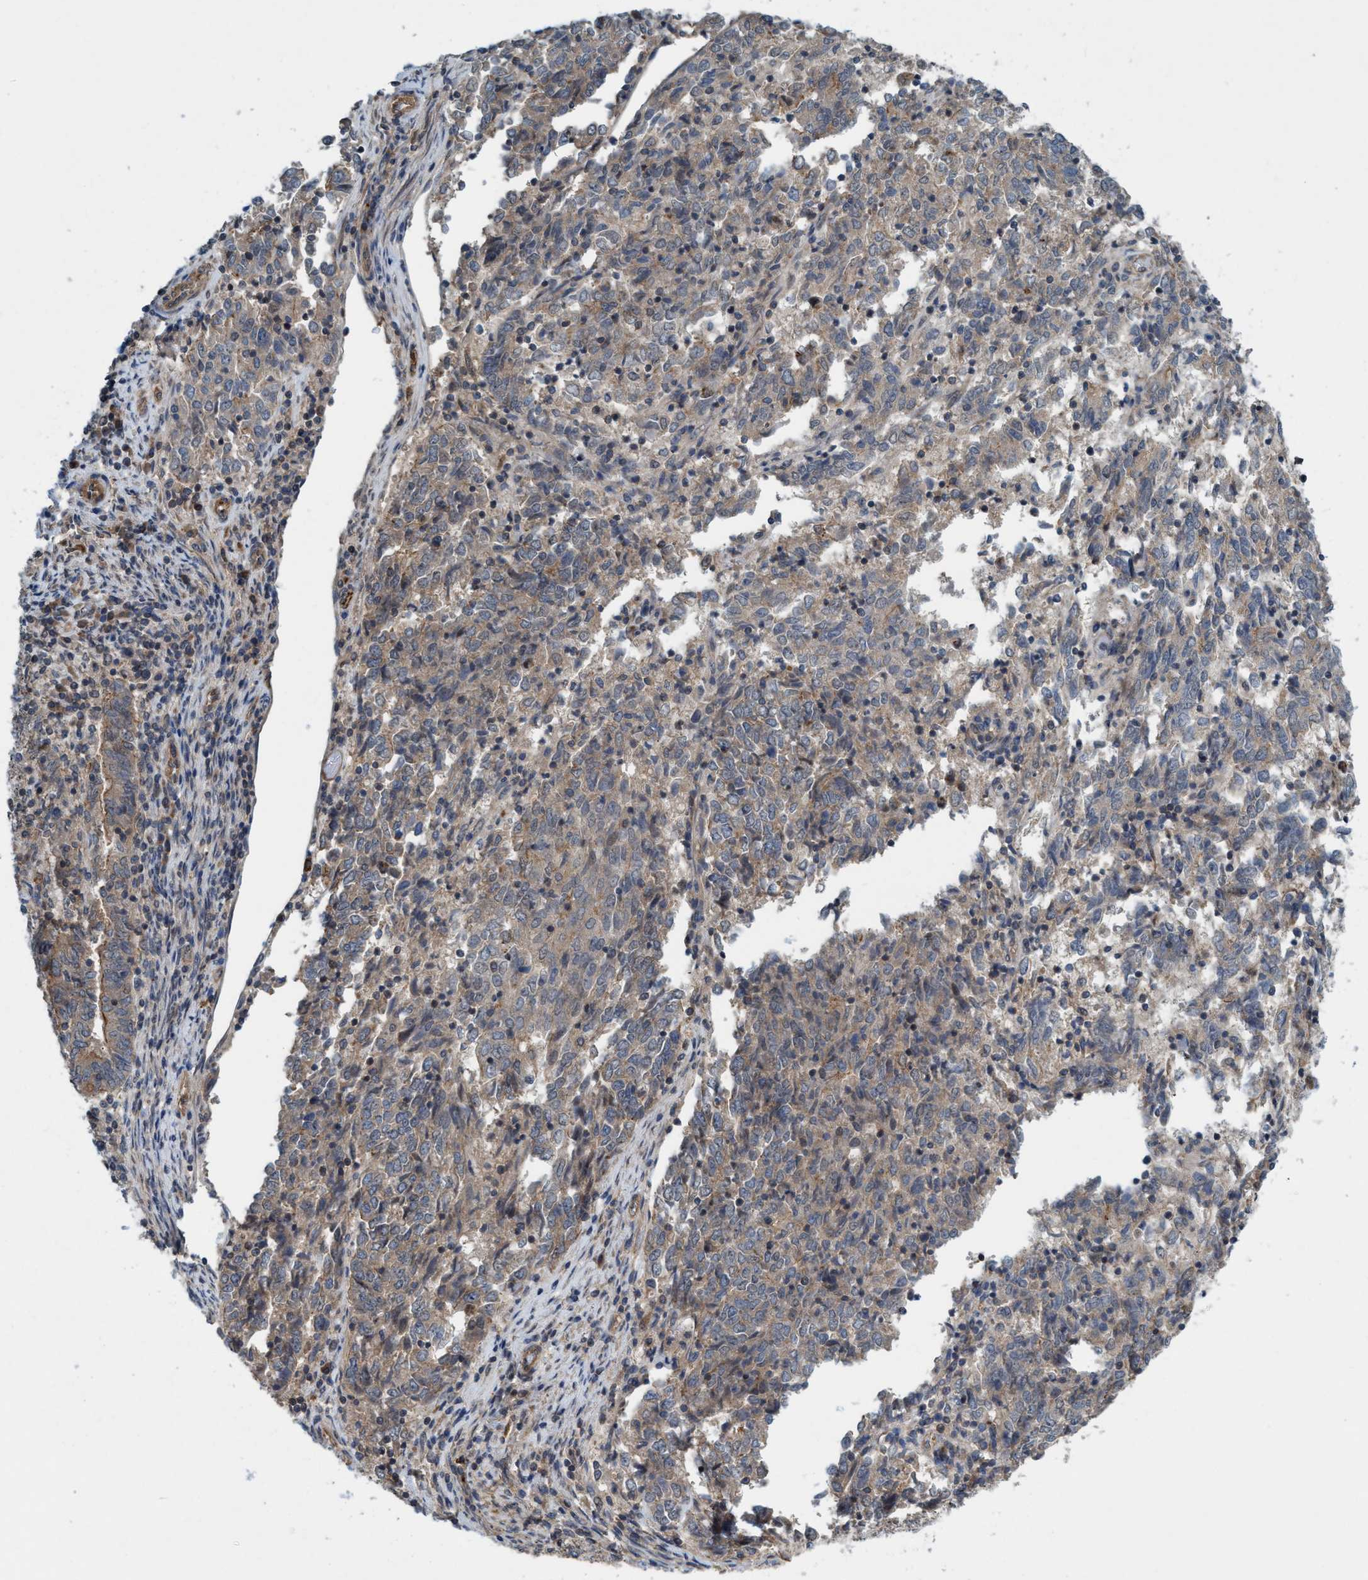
{"staining": {"intensity": "weak", "quantity": ">75%", "location": "cytoplasmic/membranous"}, "tissue": "endometrial cancer", "cell_type": "Tumor cells", "image_type": "cancer", "snomed": [{"axis": "morphology", "description": "Adenocarcinoma, NOS"}, {"axis": "topography", "description": "Endometrium"}], "caption": "Adenocarcinoma (endometrial) stained with a protein marker reveals weak staining in tumor cells.", "gene": "TRIM65", "patient": {"sex": "female", "age": 80}}